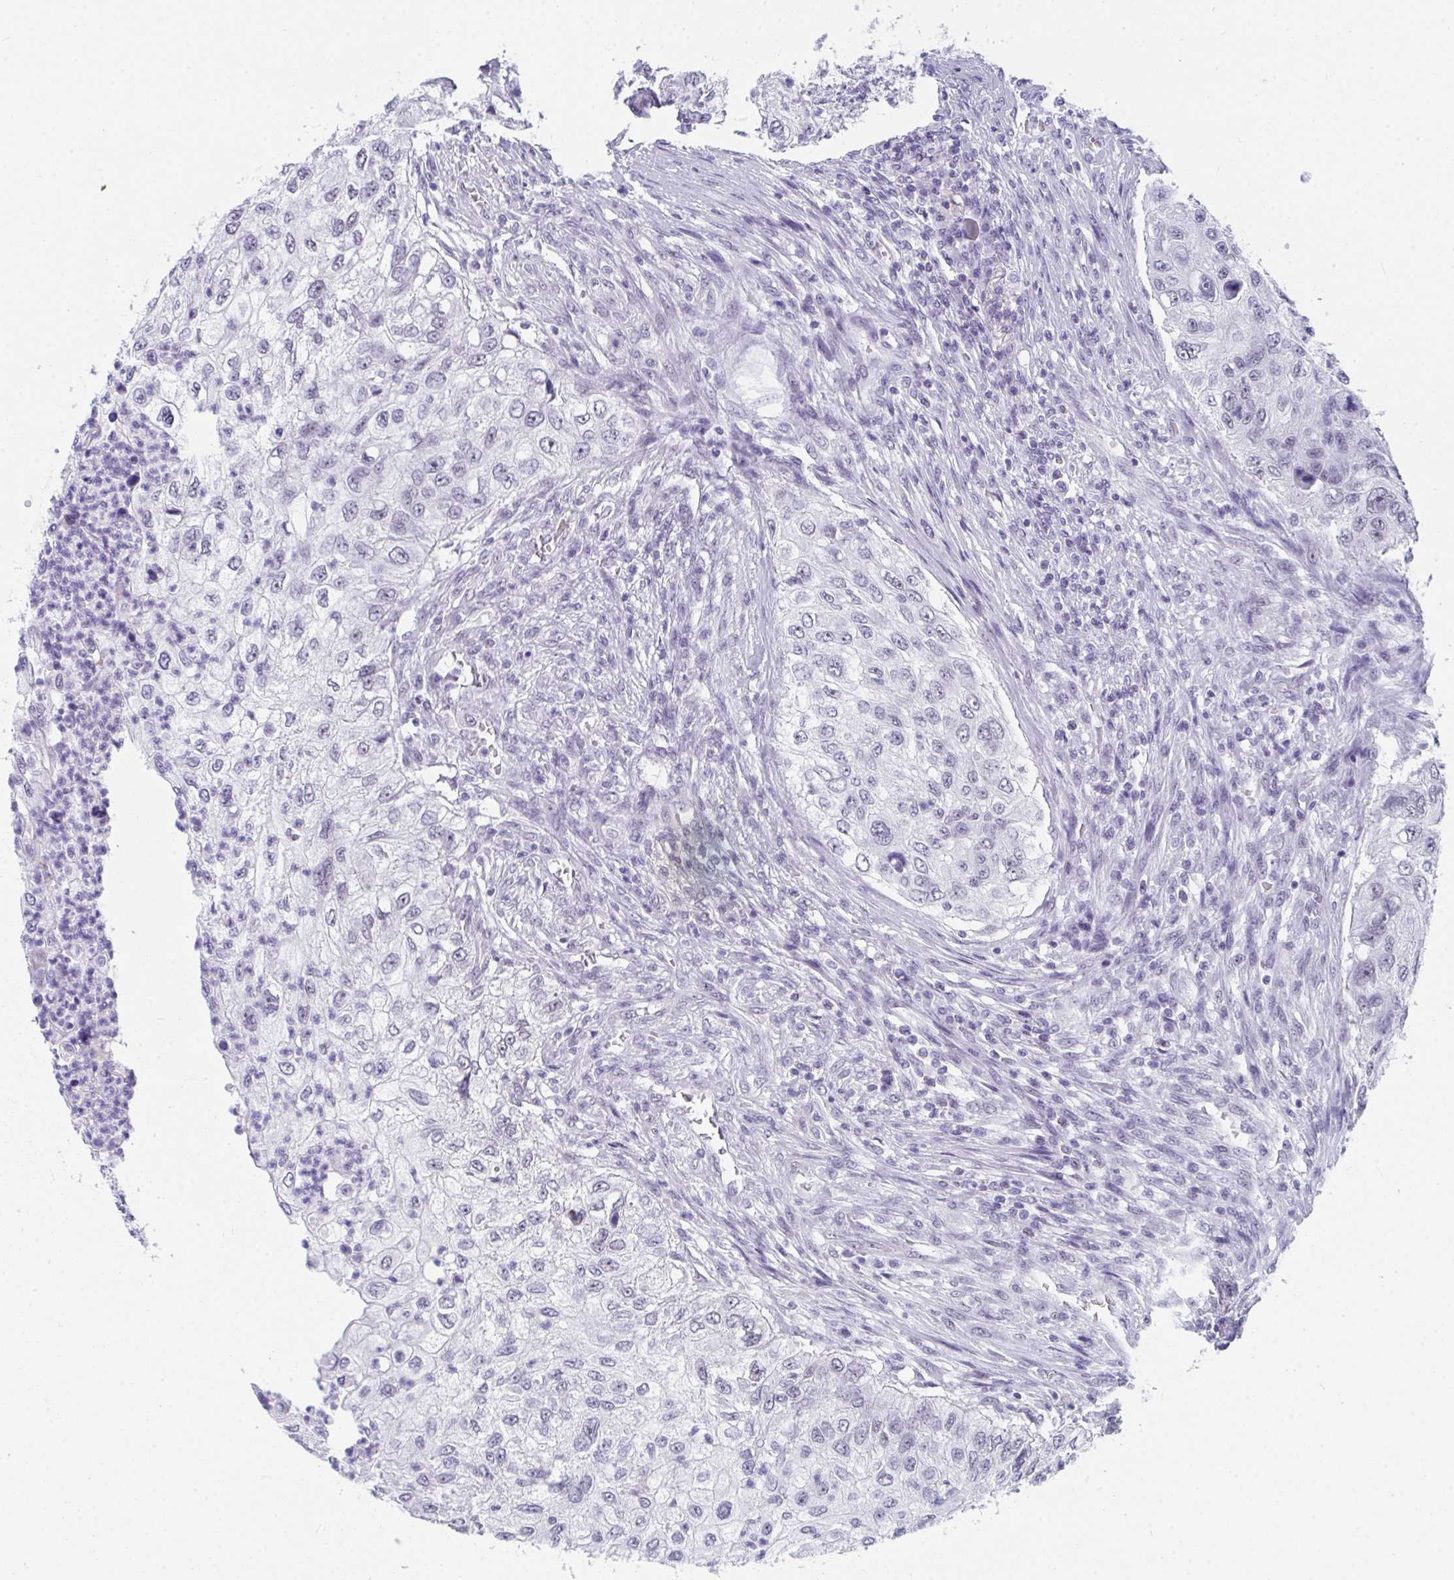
{"staining": {"intensity": "weak", "quantity": "<25%", "location": "nuclear"}, "tissue": "urothelial cancer", "cell_type": "Tumor cells", "image_type": "cancer", "snomed": [{"axis": "morphology", "description": "Urothelial carcinoma, High grade"}, {"axis": "topography", "description": "Urinary bladder"}], "caption": "Histopathology image shows no protein staining in tumor cells of urothelial cancer tissue. (DAB immunohistochemistry, high magnification).", "gene": "CDK13", "patient": {"sex": "female", "age": 60}}